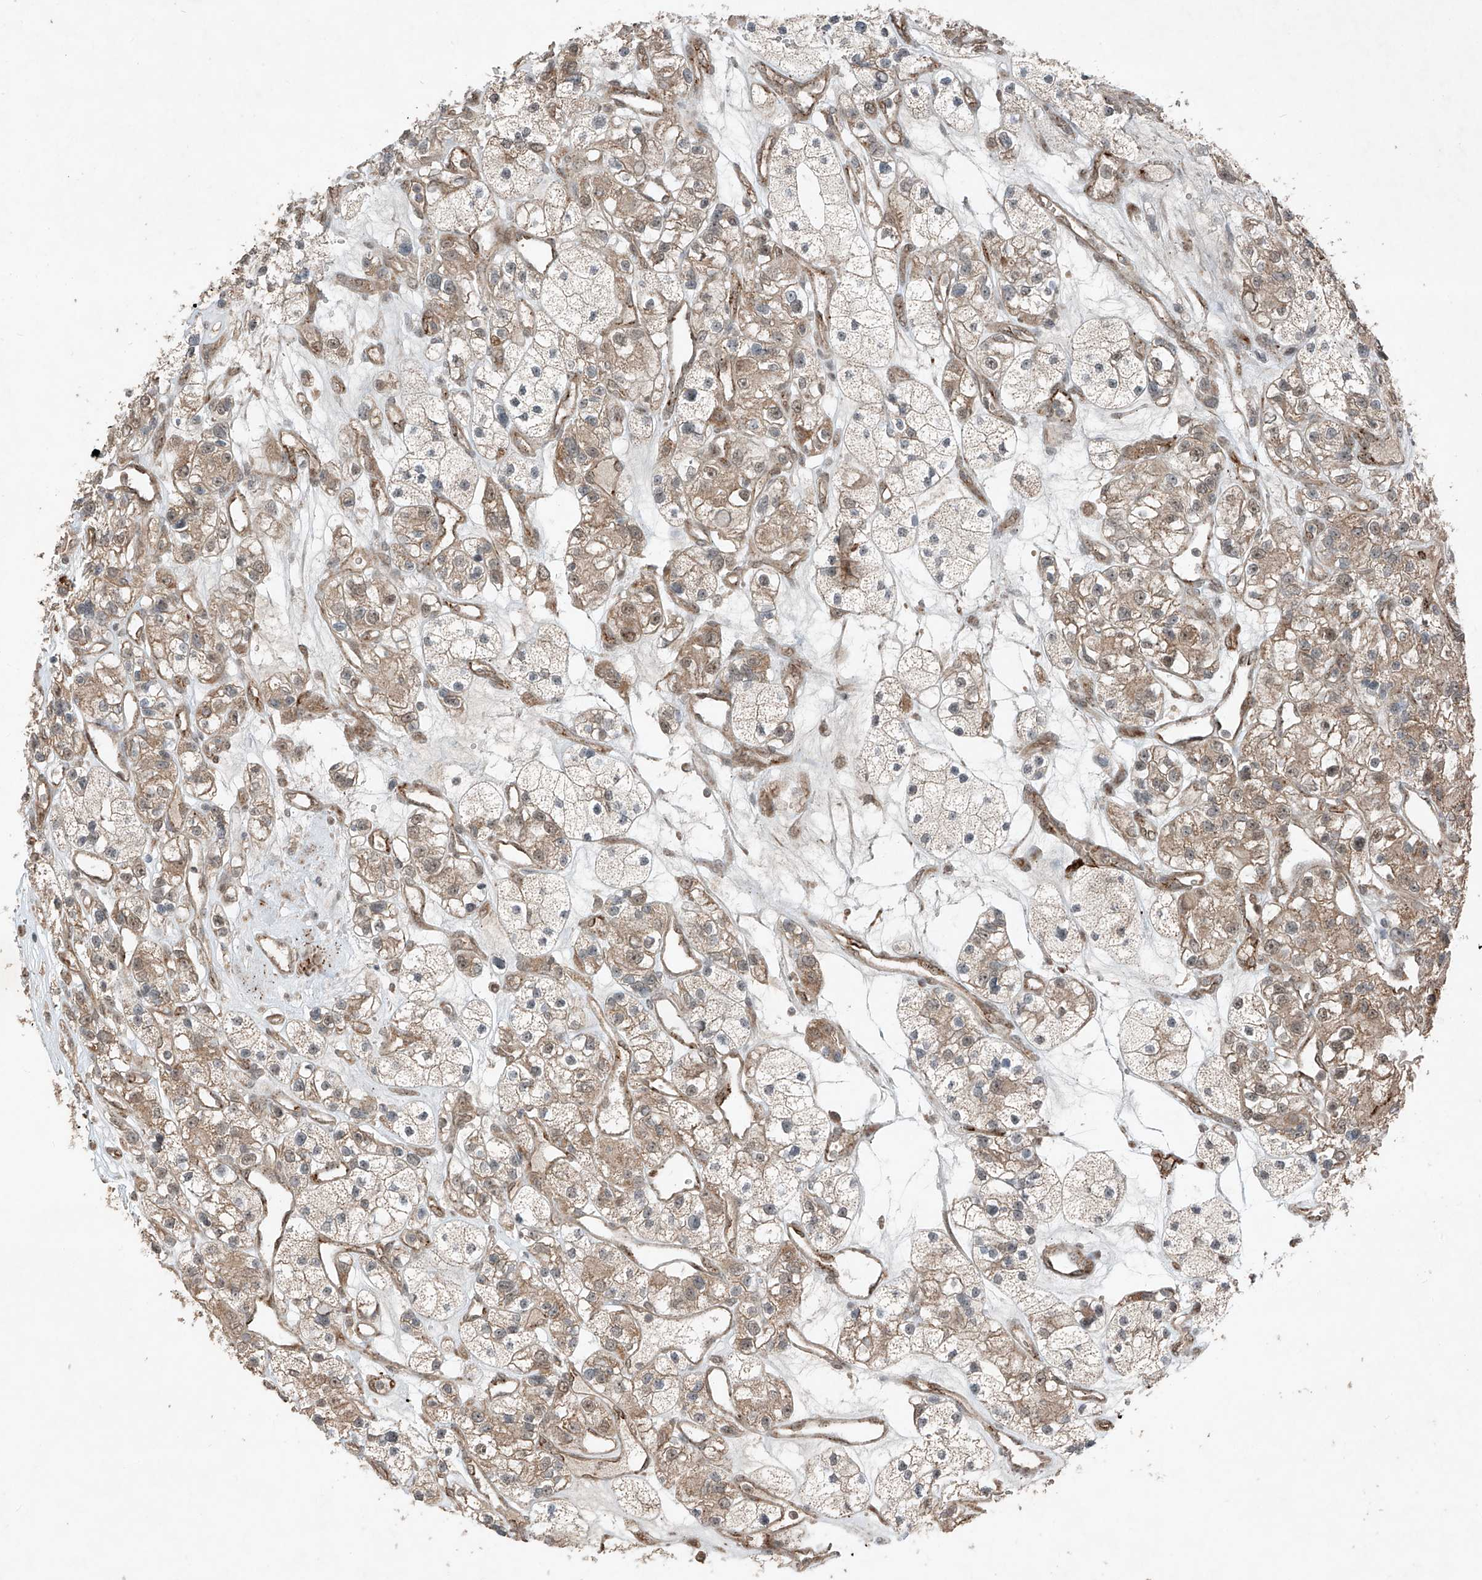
{"staining": {"intensity": "weak", "quantity": ">75%", "location": "cytoplasmic/membranous"}, "tissue": "renal cancer", "cell_type": "Tumor cells", "image_type": "cancer", "snomed": [{"axis": "morphology", "description": "Adenocarcinoma, NOS"}, {"axis": "topography", "description": "Kidney"}], "caption": "Renal cancer (adenocarcinoma) was stained to show a protein in brown. There is low levels of weak cytoplasmic/membranous positivity in about >75% of tumor cells. (brown staining indicates protein expression, while blue staining denotes nuclei).", "gene": "ZNF620", "patient": {"sex": "female", "age": 57}}